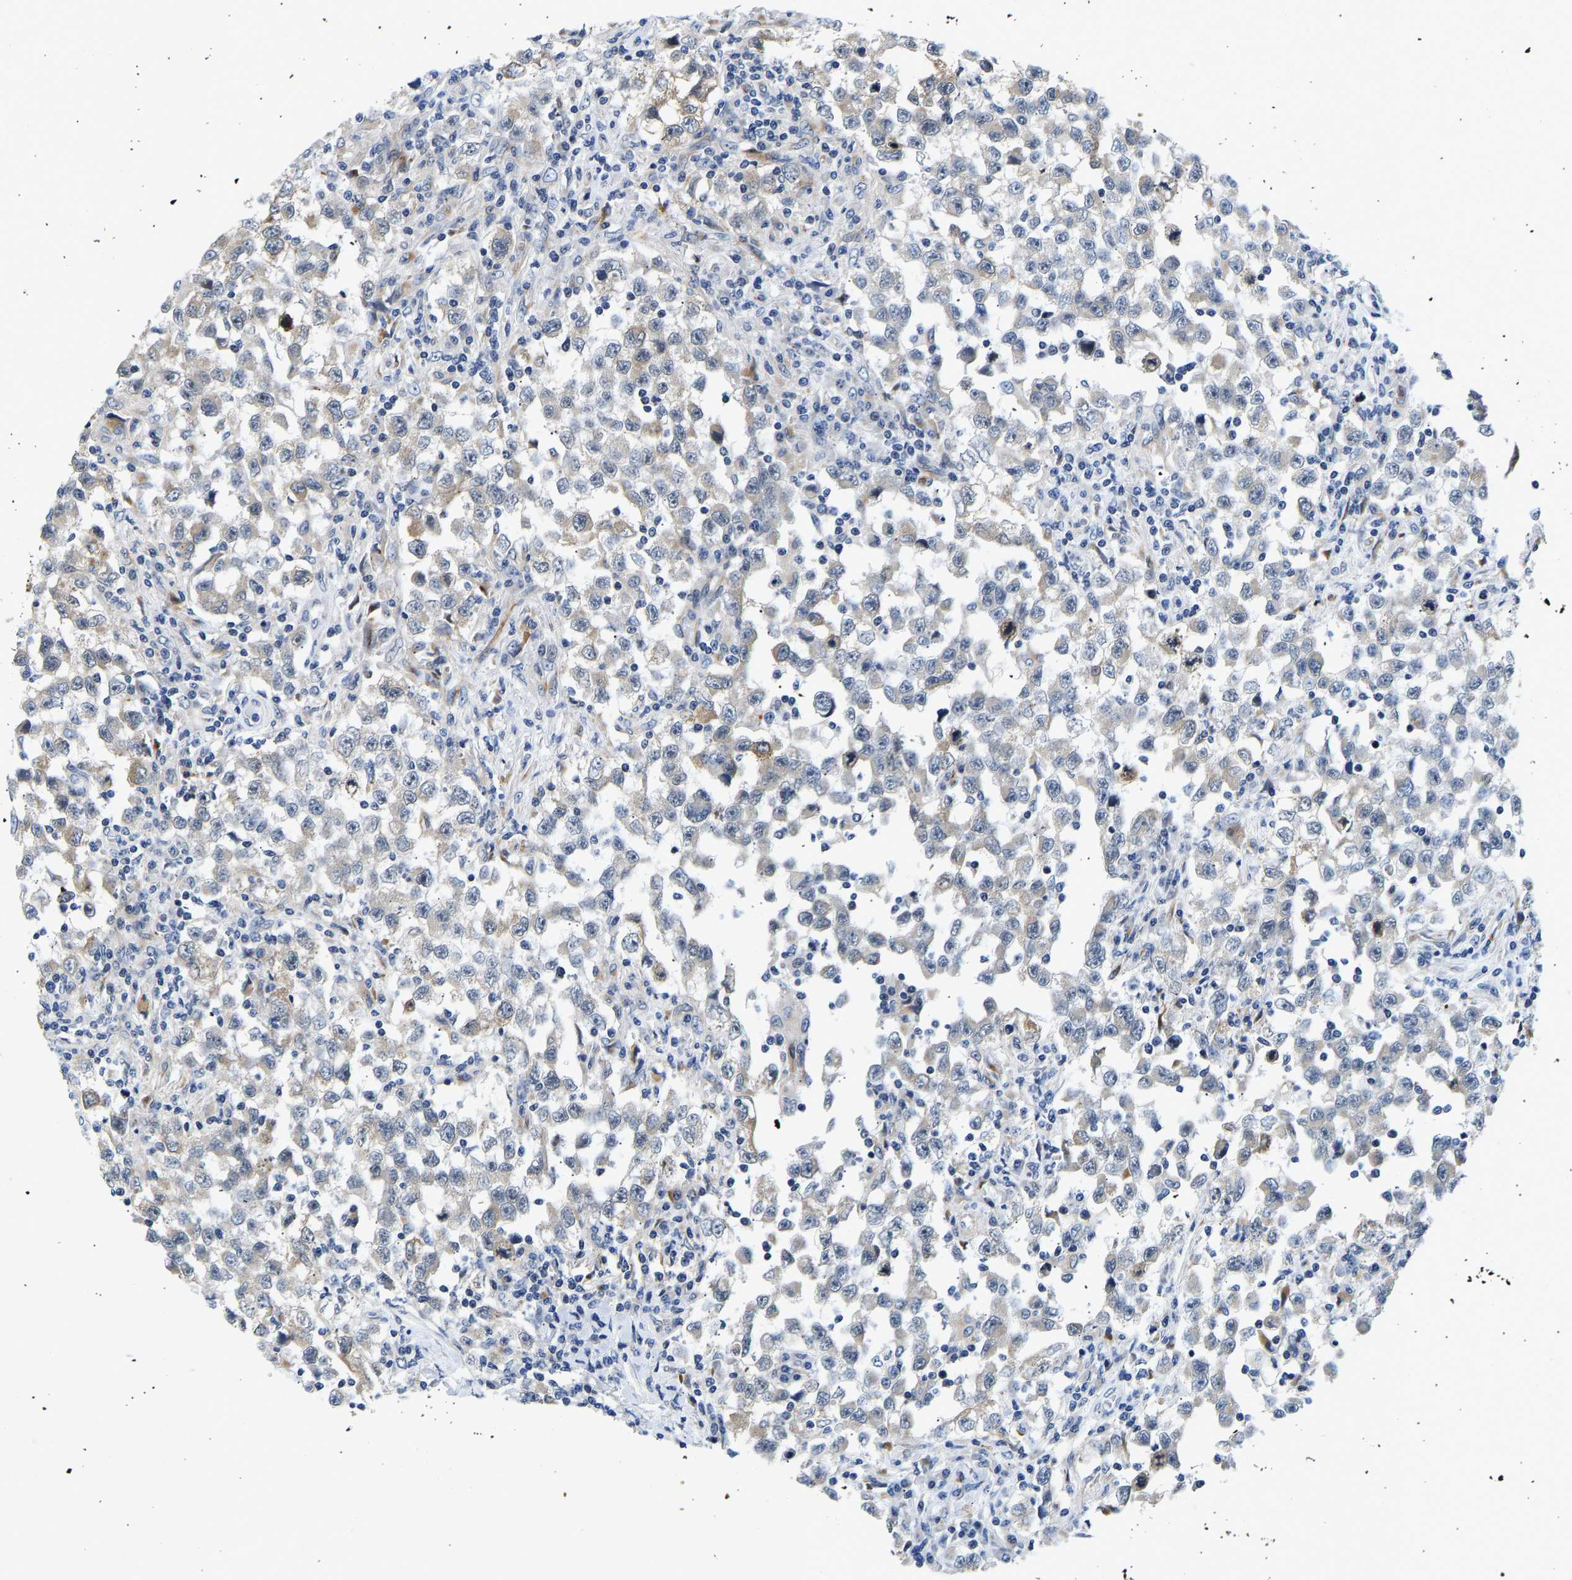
{"staining": {"intensity": "weak", "quantity": "<25%", "location": "cytoplasmic/membranous"}, "tissue": "testis cancer", "cell_type": "Tumor cells", "image_type": "cancer", "snomed": [{"axis": "morphology", "description": "Carcinoma, Embryonal, NOS"}, {"axis": "topography", "description": "Testis"}], "caption": "DAB immunohistochemical staining of human testis cancer reveals no significant expression in tumor cells.", "gene": "RESF1", "patient": {"sex": "male", "age": 21}}